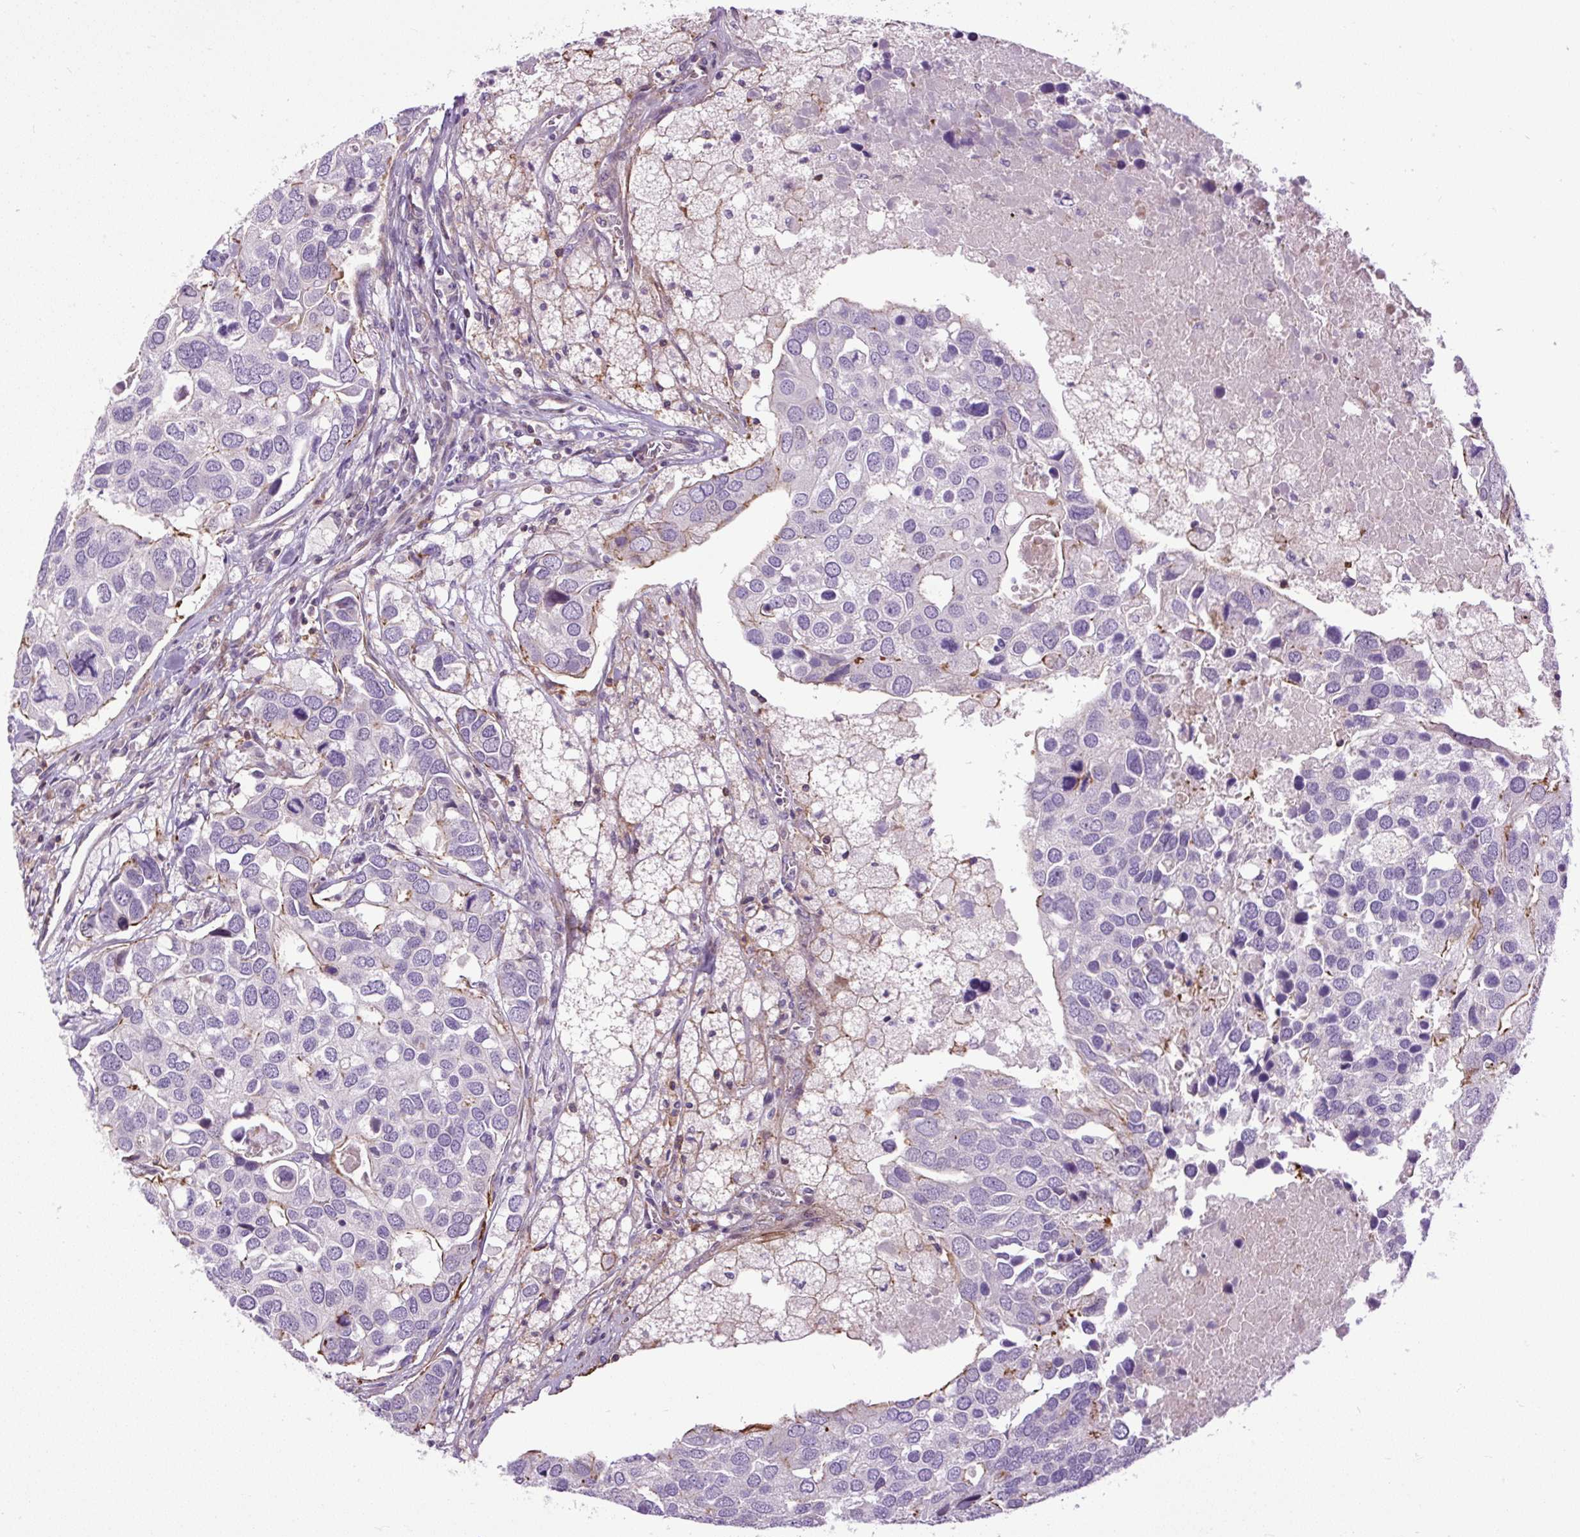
{"staining": {"intensity": "negative", "quantity": "none", "location": "none"}, "tissue": "breast cancer", "cell_type": "Tumor cells", "image_type": "cancer", "snomed": [{"axis": "morphology", "description": "Duct carcinoma"}, {"axis": "topography", "description": "Breast"}], "caption": "Immunohistochemistry of human infiltrating ductal carcinoma (breast) exhibits no staining in tumor cells.", "gene": "ZNF197", "patient": {"sex": "female", "age": 83}}